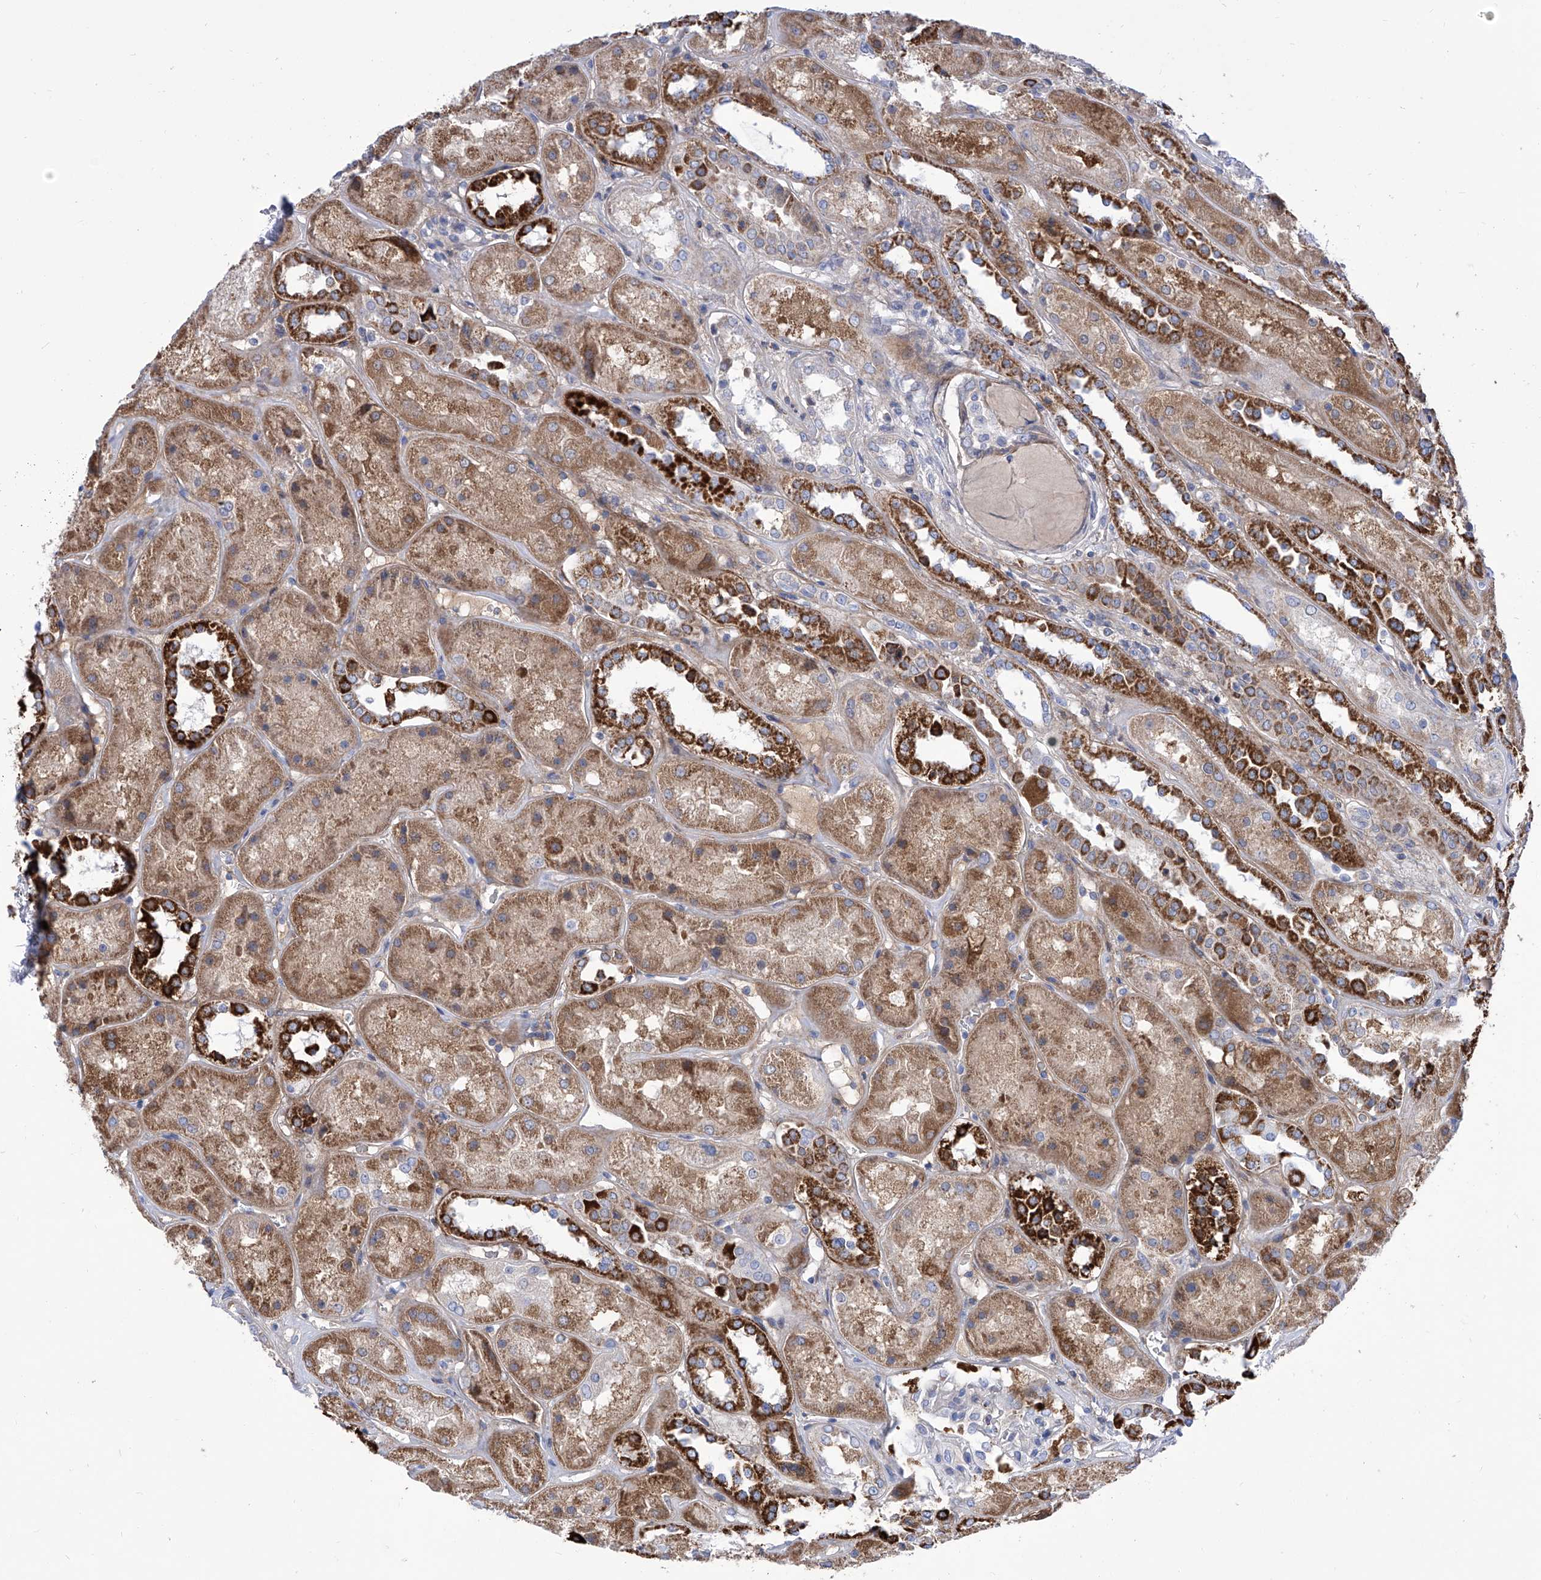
{"staining": {"intensity": "negative", "quantity": "none", "location": "none"}, "tissue": "kidney", "cell_type": "Cells in glomeruli", "image_type": "normal", "snomed": [{"axis": "morphology", "description": "Normal tissue, NOS"}, {"axis": "topography", "description": "Kidney"}], "caption": "This is a micrograph of immunohistochemistry staining of benign kidney, which shows no positivity in cells in glomeruli.", "gene": "SRBD1", "patient": {"sex": "male", "age": 70}}